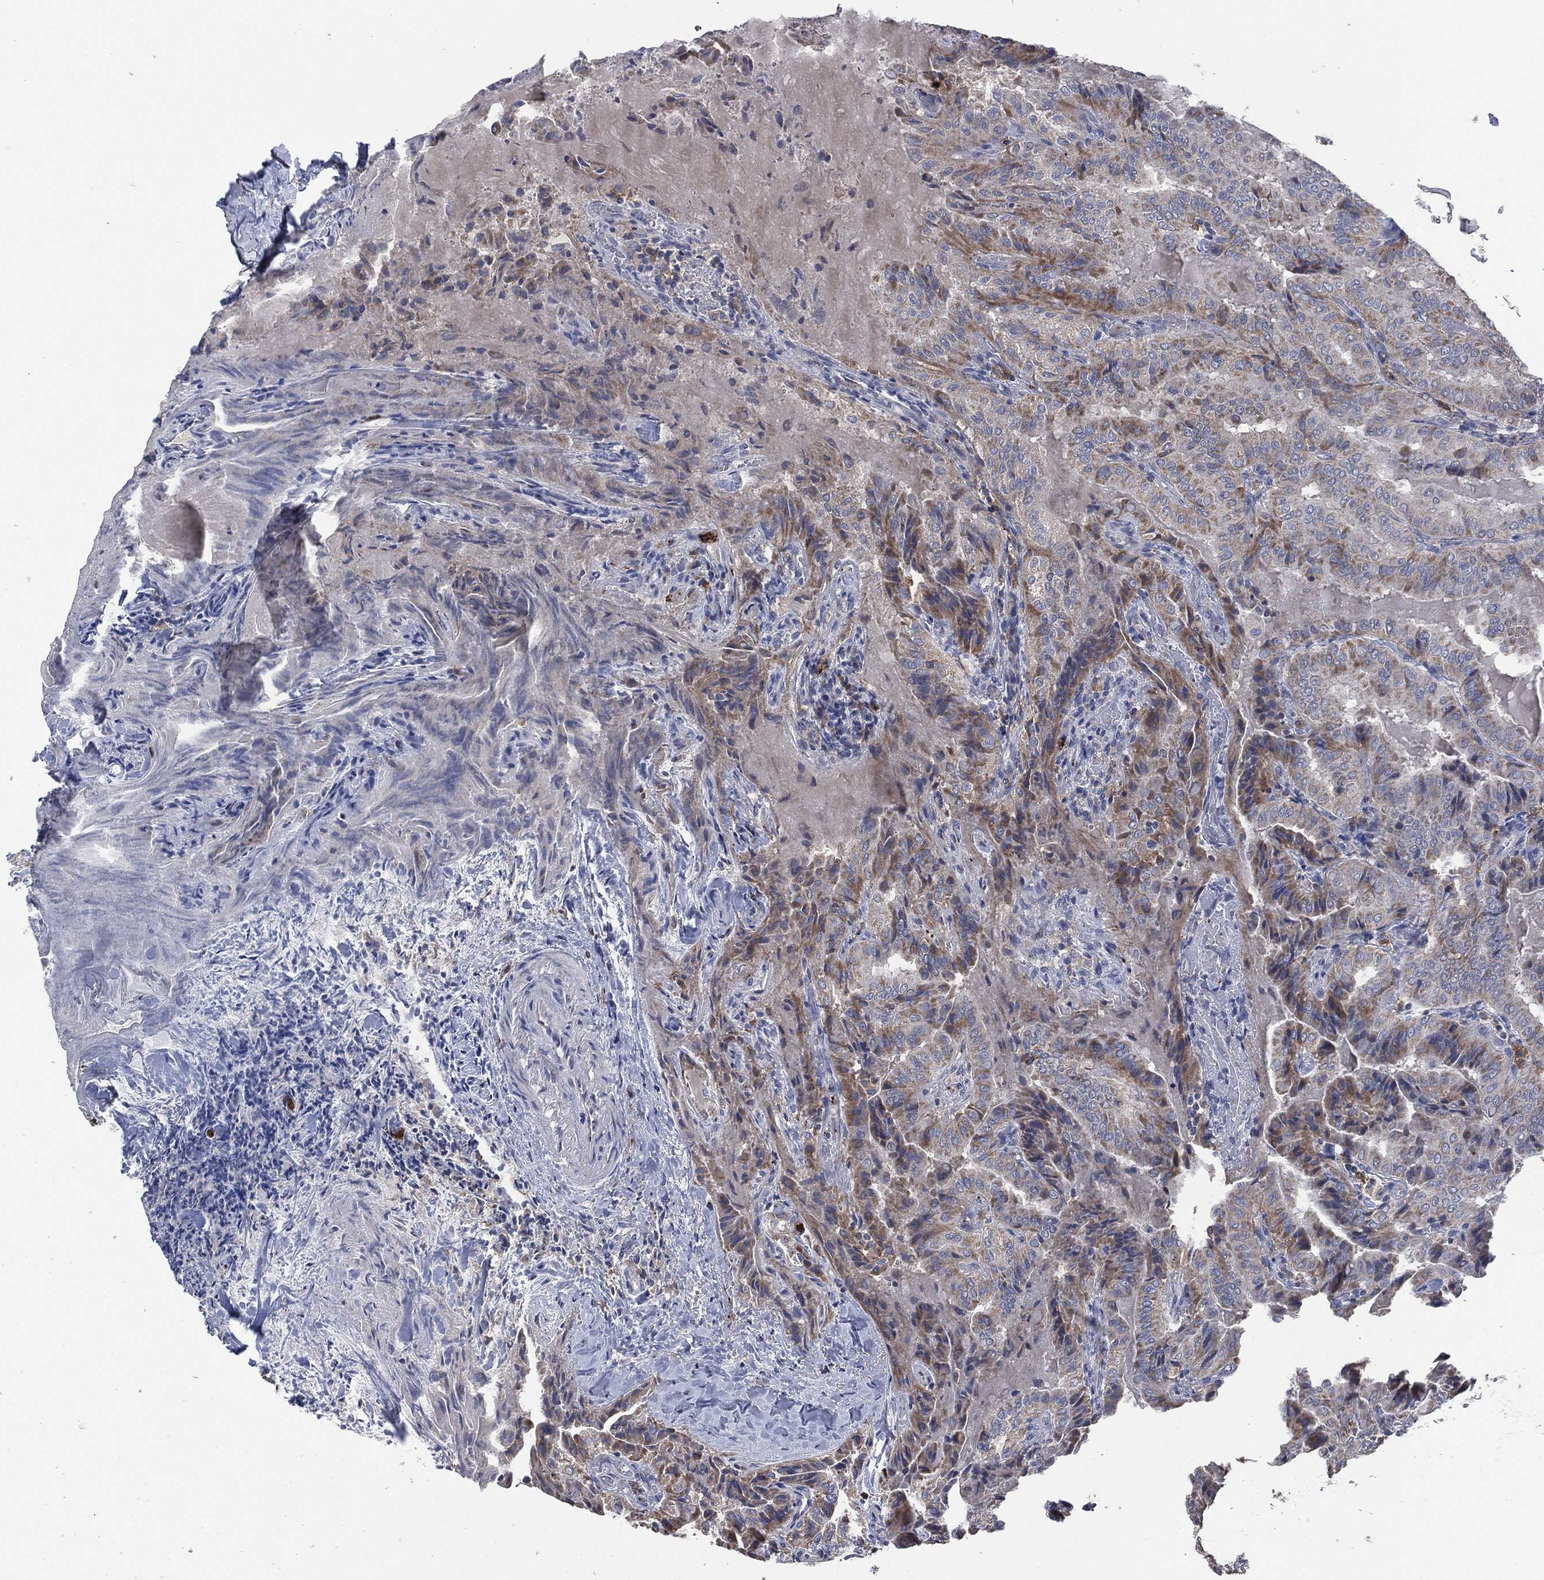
{"staining": {"intensity": "moderate", "quantity": "25%-75%", "location": "cytoplasmic/membranous"}, "tissue": "thyroid cancer", "cell_type": "Tumor cells", "image_type": "cancer", "snomed": [{"axis": "morphology", "description": "Papillary adenocarcinoma, NOS"}, {"axis": "topography", "description": "Thyroid gland"}], "caption": "Protein staining of papillary adenocarcinoma (thyroid) tissue shows moderate cytoplasmic/membranous expression in approximately 25%-75% of tumor cells.", "gene": "CD33", "patient": {"sex": "female", "age": 68}}